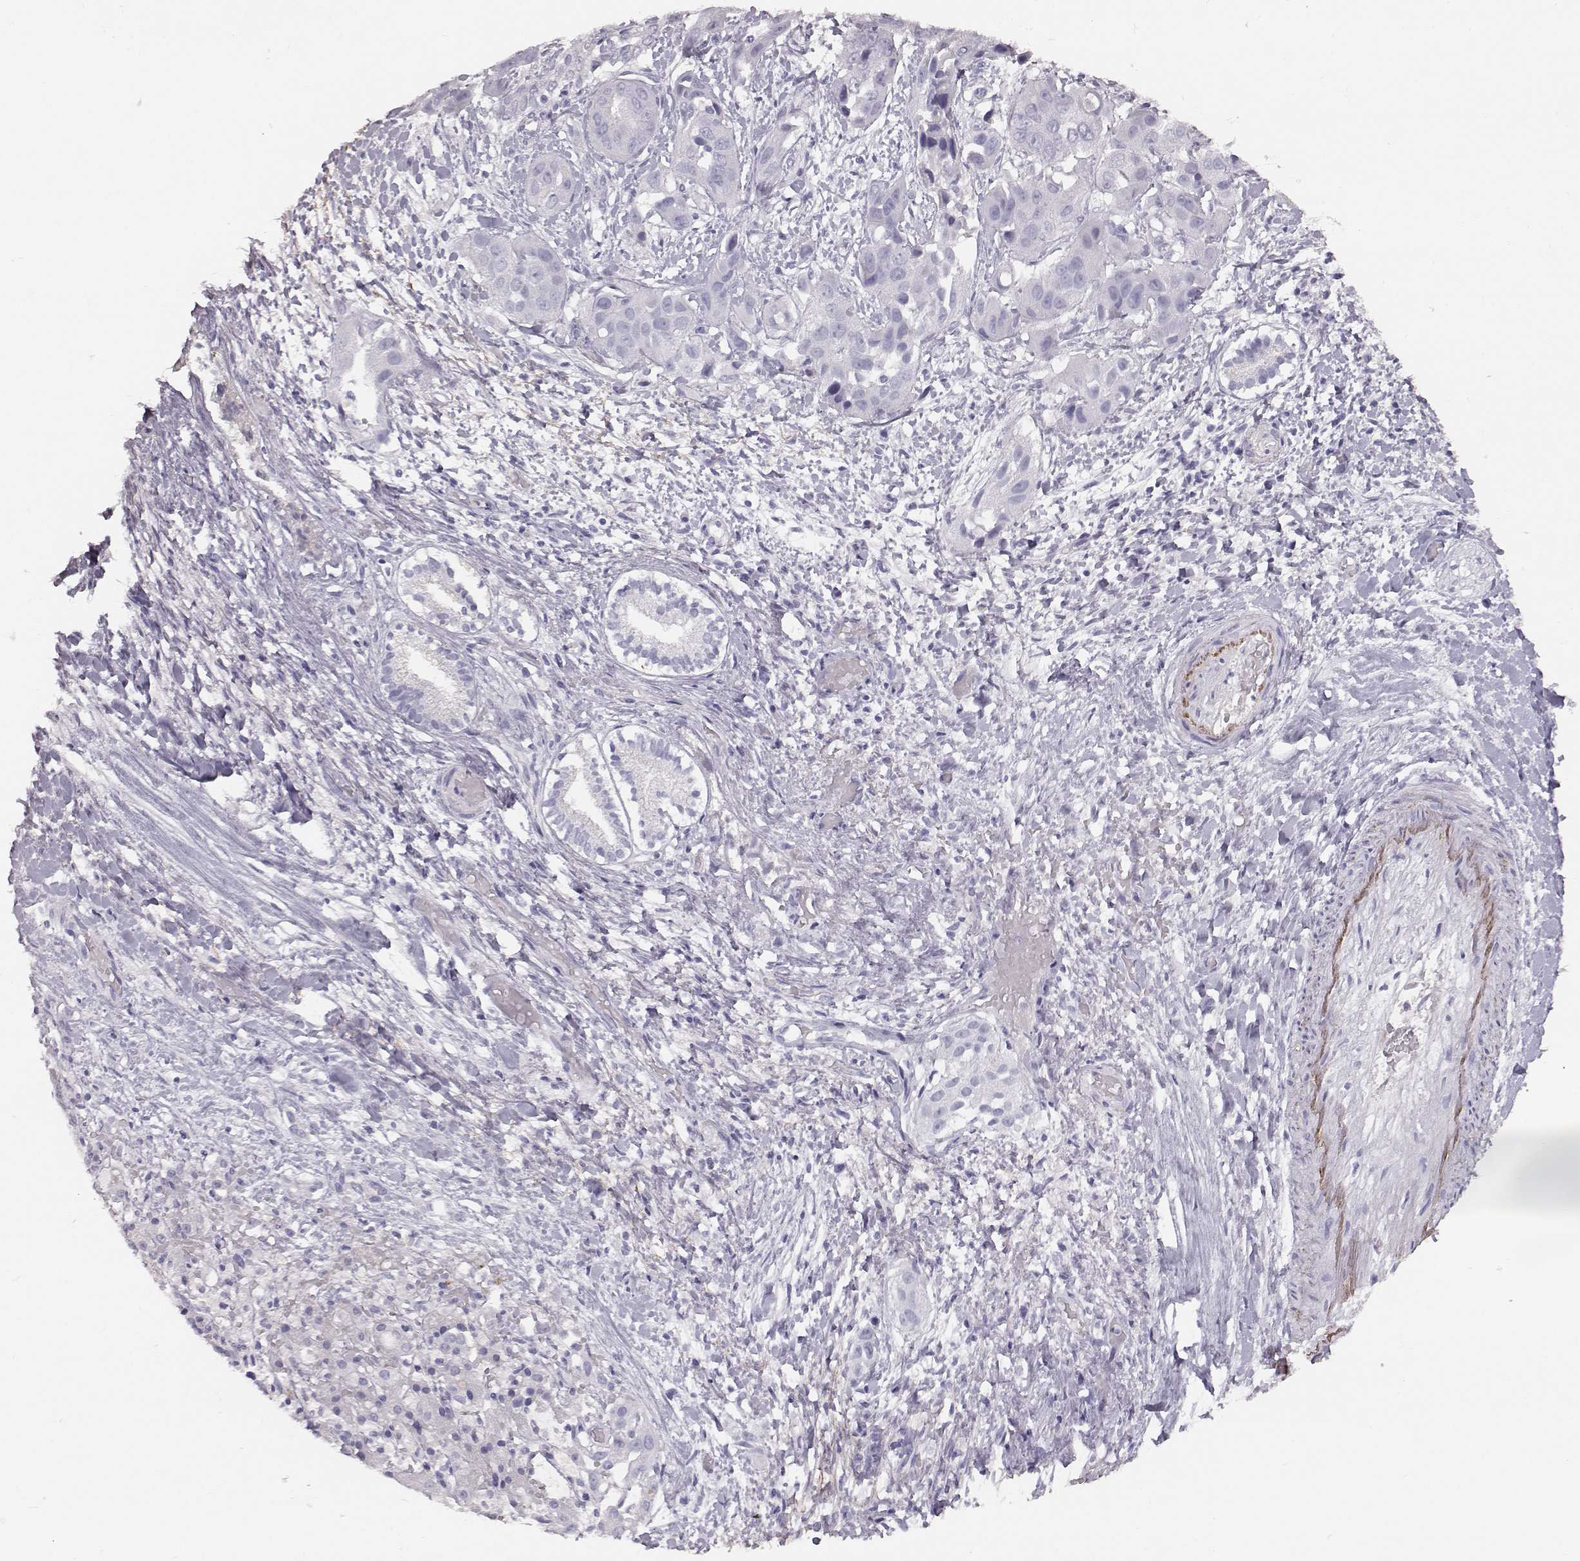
{"staining": {"intensity": "negative", "quantity": "none", "location": "none"}, "tissue": "liver cancer", "cell_type": "Tumor cells", "image_type": "cancer", "snomed": [{"axis": "morphology", "description": "Cholangiocarcinoma"}, {"axis": "topography", "description": "Liver"}], "caption": "An image of human liver cancer is negative for staining in tumor cells. The staining was performed using DAB (3,3'-diaminobenzidine) to visualize the protein expression in brown, while the nuclei were stained in blue with hematoxylin (Magnification: 20x).", "gene": "KRTAP16-1", "patient": {"sex": "female", "age": 52}}